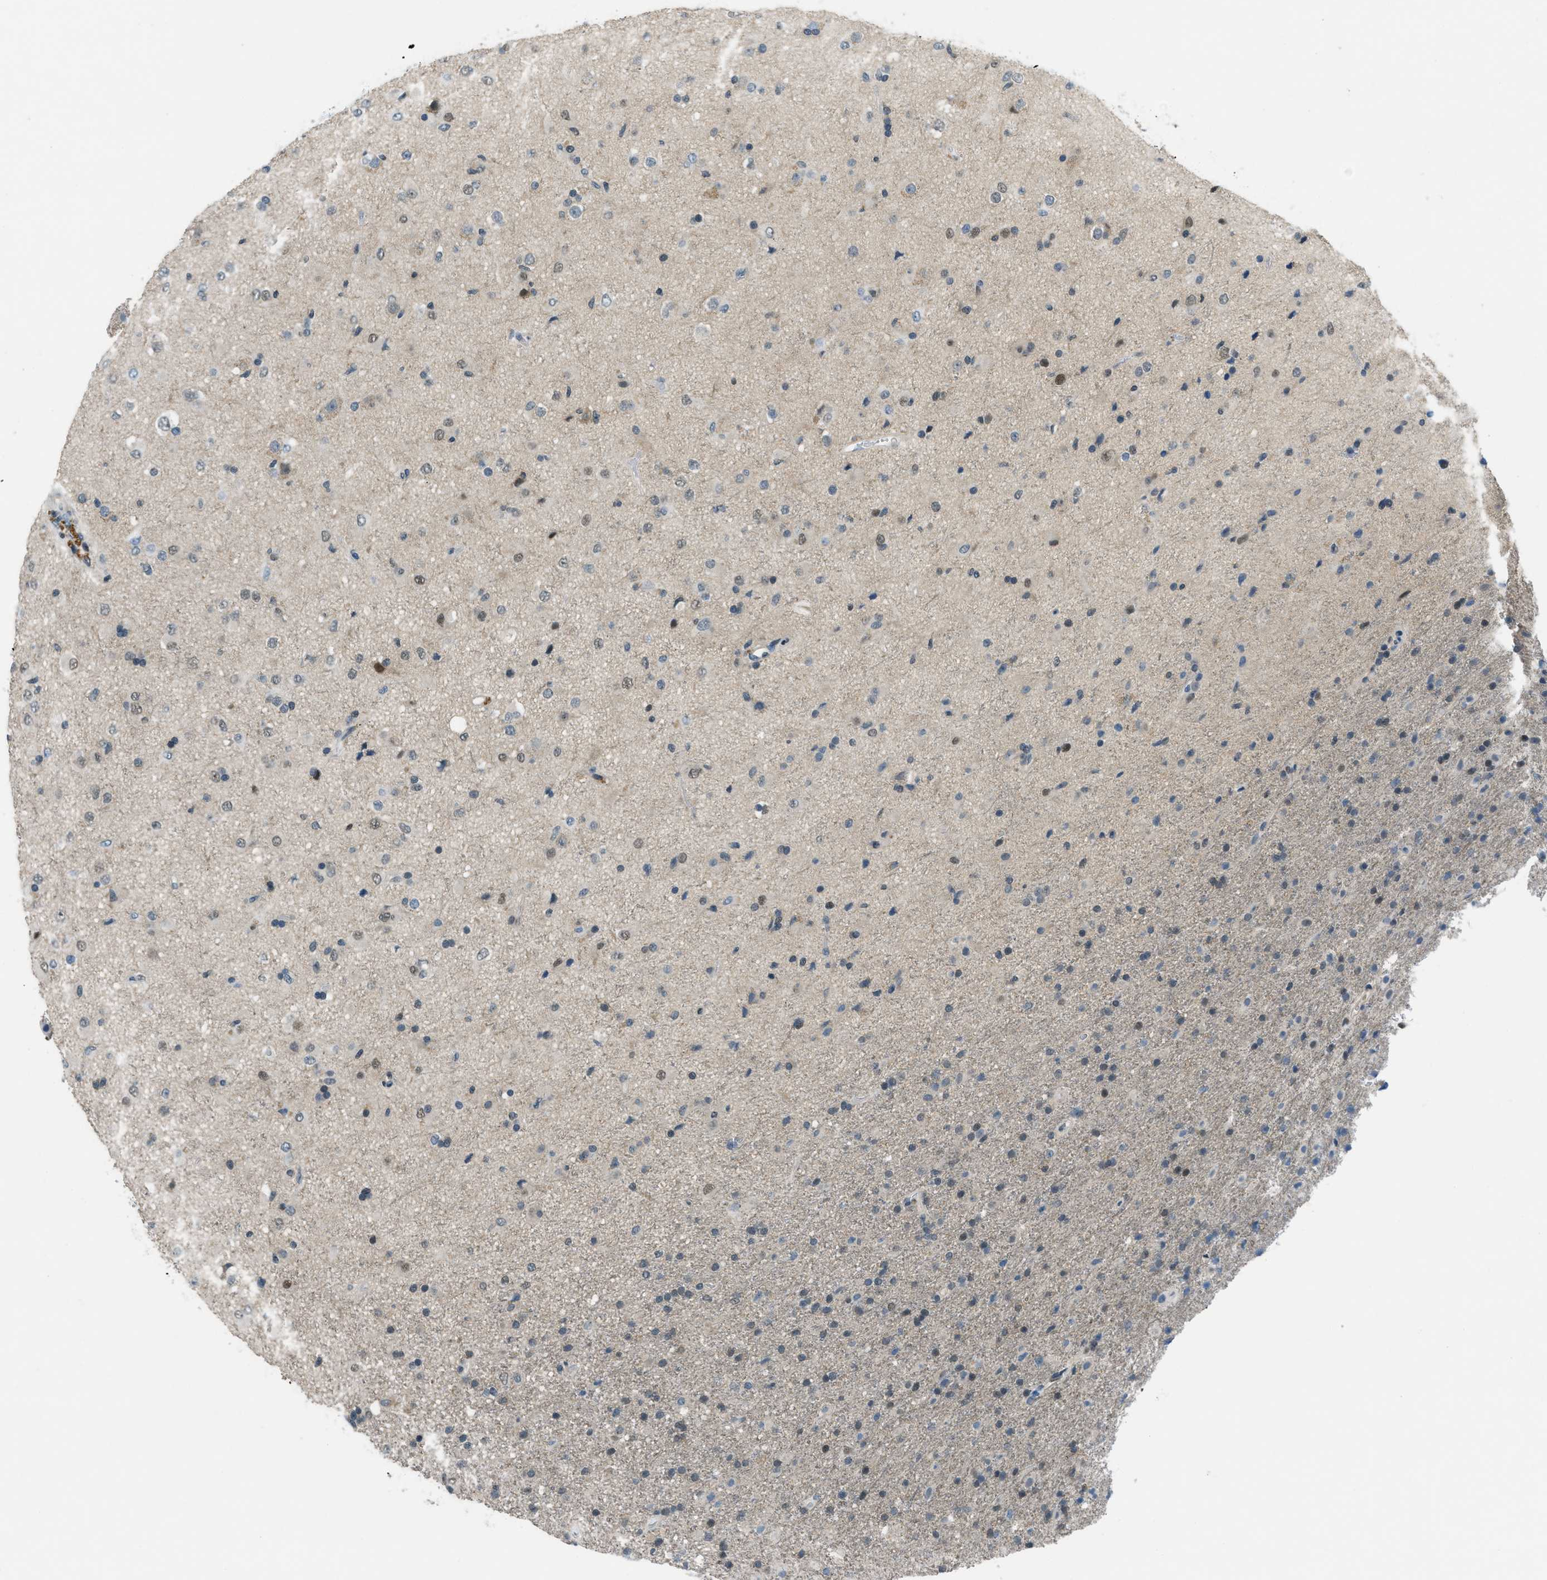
{"staining": {"intensity": "weak", "quantity": "25%-75%", "location": "nuclear"}, "tissue": "glioma", "cell_type": "Tumor cells", "image_type": "cancer", "snomed": [{"axis": "morphology", "description": "Glioma, malignant, Low grade"}, {"axis": "topography", "description": "Brain"}], "caption": "This is a photomicrograph of immunohistochemistry staining of malignant glioma (low-grade), which shows weak expression in the nuclear of tumor cells.", "gene": "OGFR", "patient": {"sex": "male", "age": 65}}